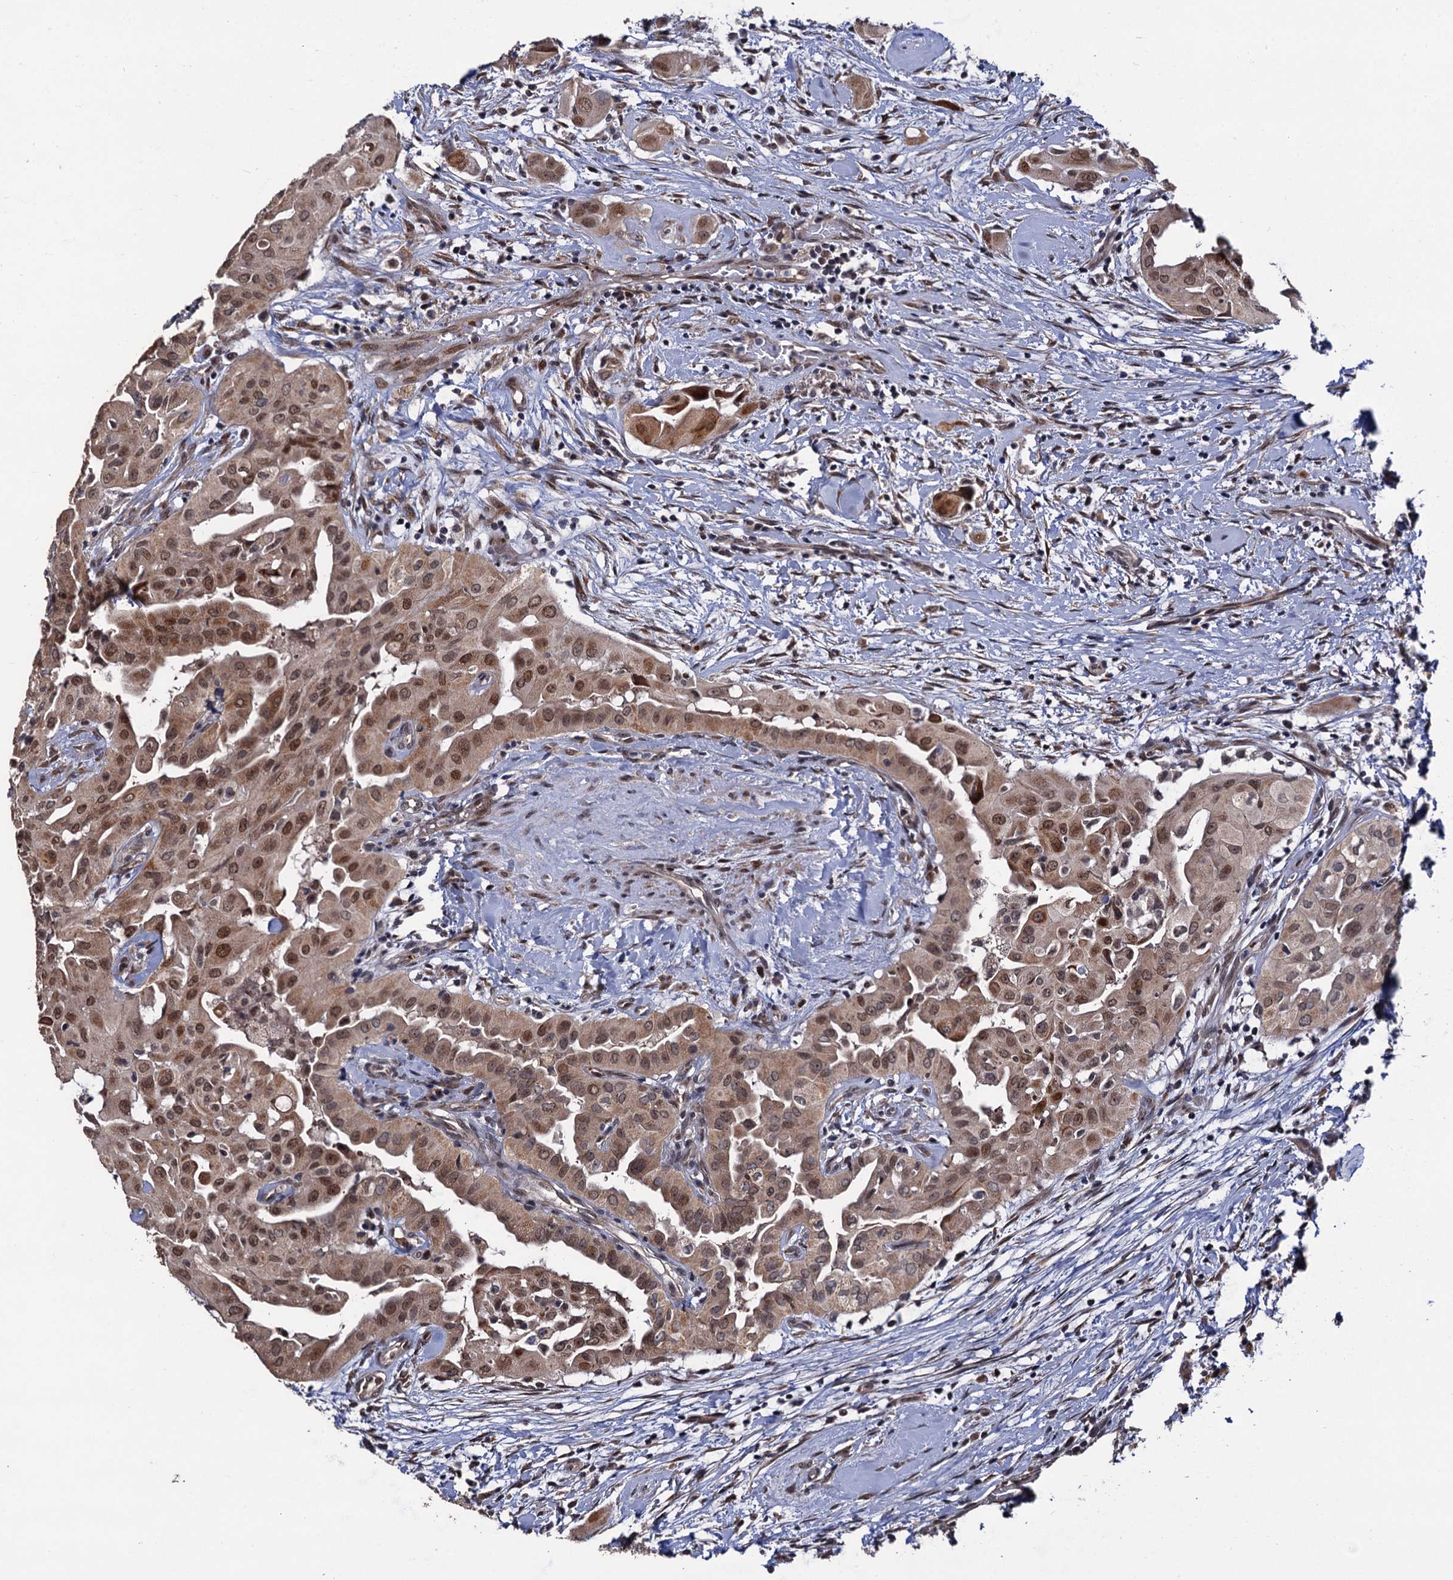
{"staining": {"intensity": "moderate", "quantity": ">75%", "location": "cytoplasmic/membranous,nuclear"}, "tissue": "thyroid cancer", "cell_type": "Tumor cells", "image_type": "cancer", "snomed": [{"axis": "morphology", "description": "Papillary adenocarcinoma, NOS"}, {"axis": "topography", "description": "Thyroid gland"}], "caption": "This micrograph displays IHC staining of thyroid papillary adenocarcinoma, with medium moderate cytoplasmic/membranous and nuclear positivity in approximately >75% of tumor cells.", "gene": "LRRC63", "patient": {"sex": "female", "age": 59}}